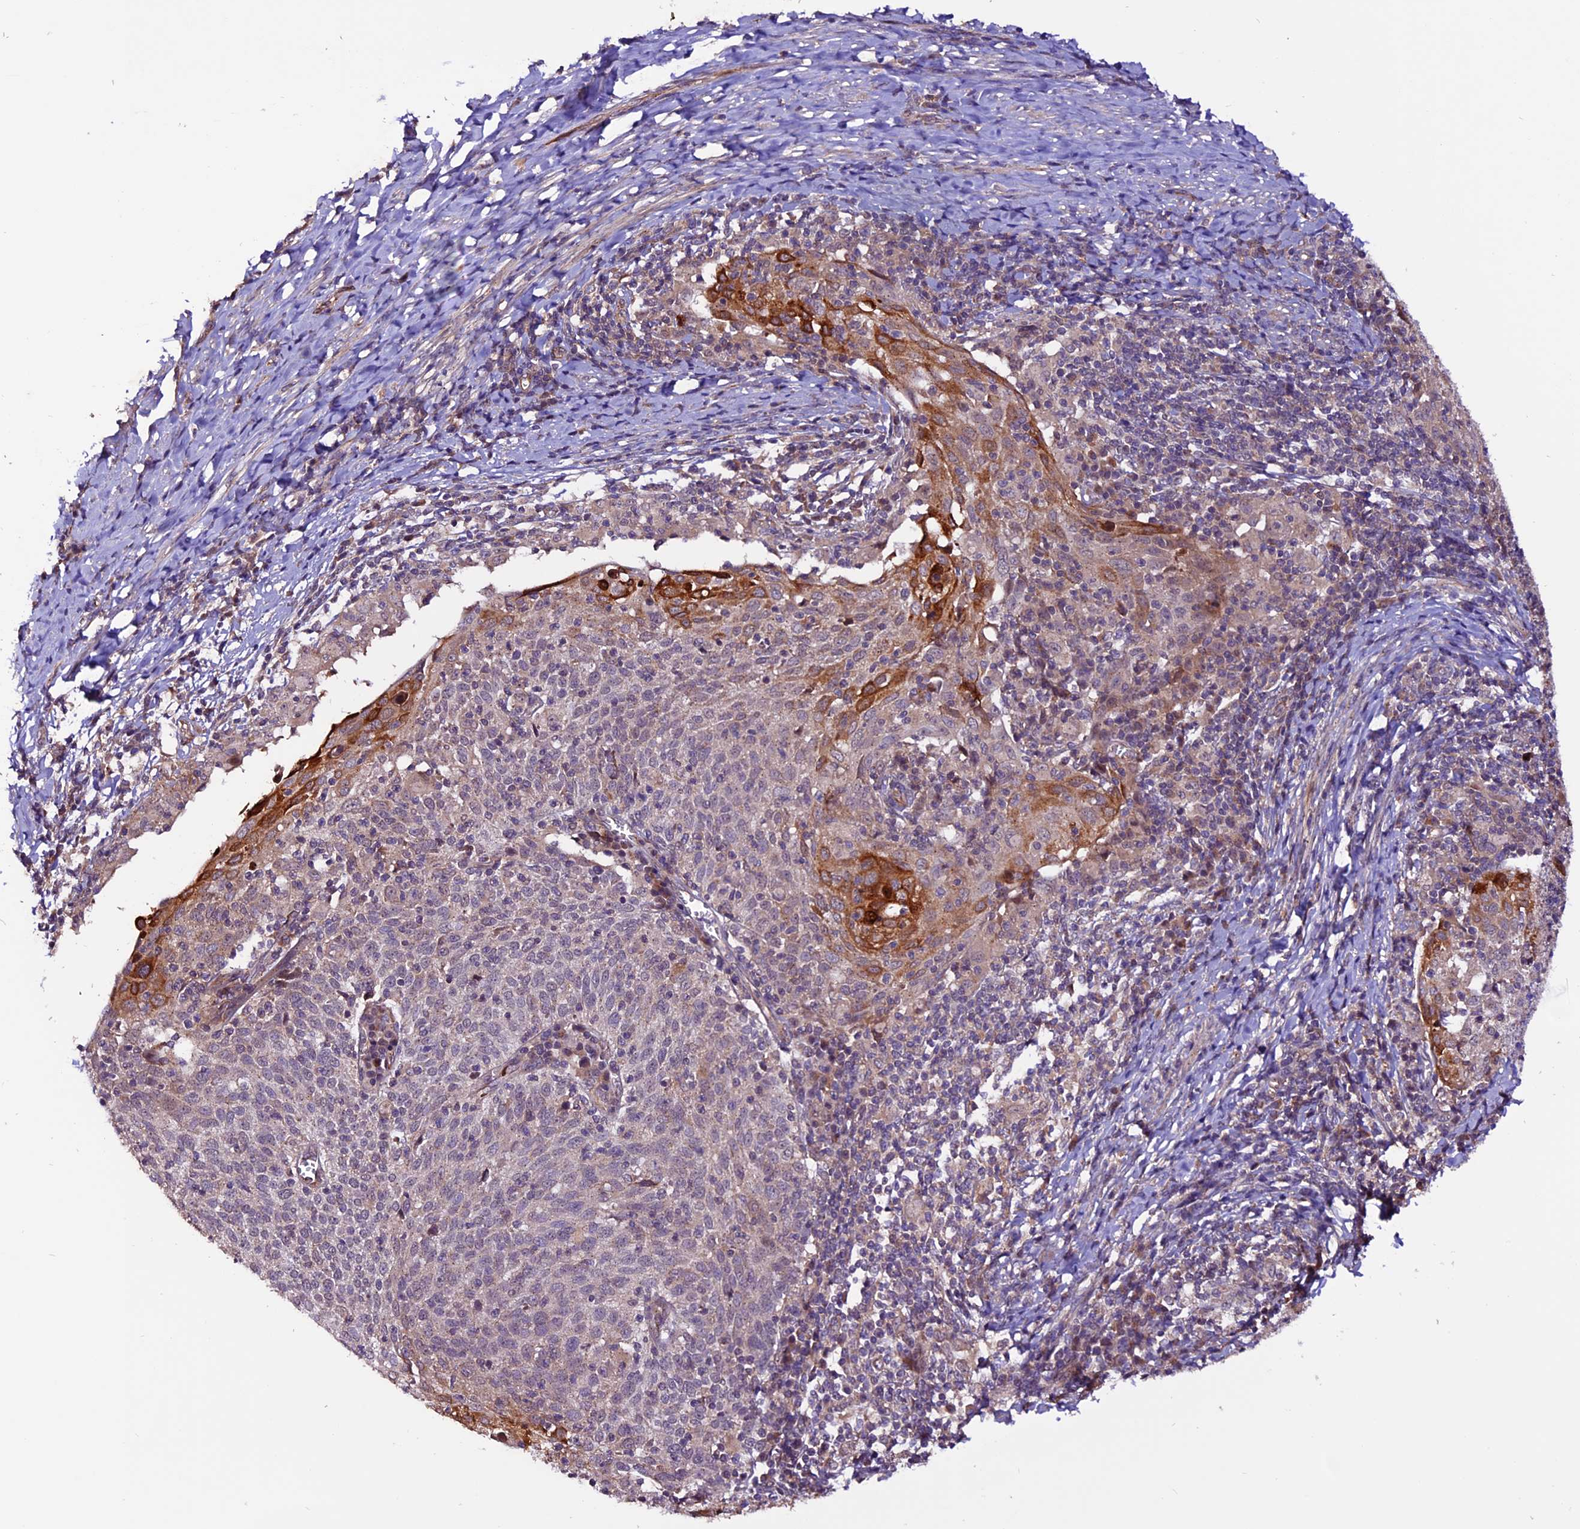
{"staining": {"intensity": "strong", "quantity": "<25%", "location": "cytoplasmic/membranous"}, "tissue": "cervical cancer", "cell_type": "Tumor cells", "image_type": "cancer", "snomed": [{"axis": "morphology", "description": "Squamous cell carcinoma, NOS"}, {"axis": "topography", "description": "Cervix"}], "caption": "A histopathology image of human squamous cell carcinoma (cervical) stained for a protein displays strong cytoplasmic/membranous brown staining in tumor cells. The staining was performed using DAB (3,3'-diaminobenzidine) to visualize the protein expression in brown, while the nuclei were stained in blue with hematoxylin (Magnification: 20x).", "gene": "RINL", "patient": {"sex": "female", "age": 52}}